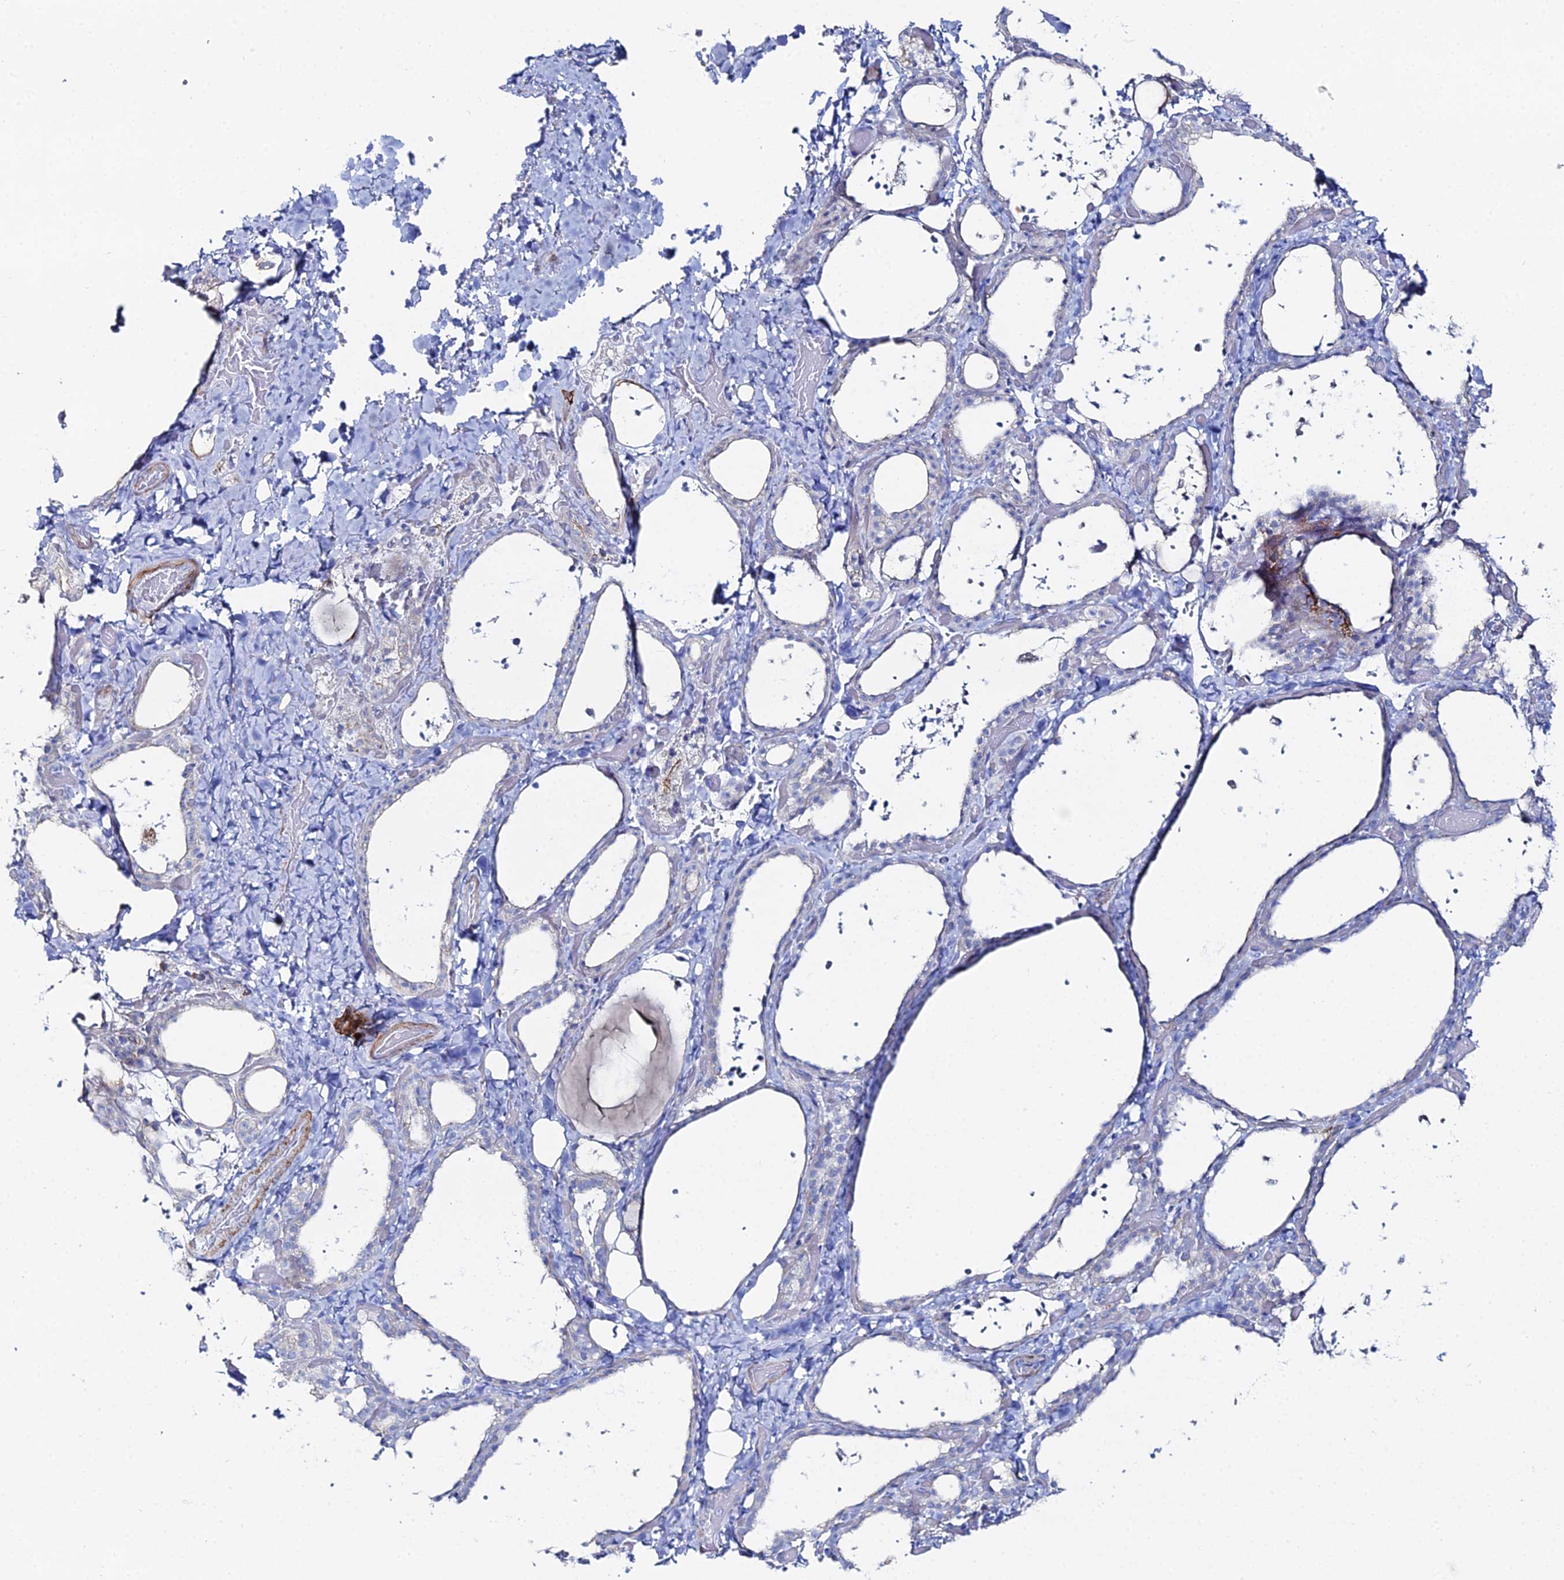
{"staining": {"intensity": "negative", "quantity": "none", "location": "none"}, "tissue": "thyroid gland", "cell_type": "Glandular cells", "image_type": "normal", "snomed": [{"axis": "morphology", "description": "Normal tissue, NOS"}, {"axis": "topography", "description": "Thyroid gland"}], "caption": "Immunohistochemistry (IHC) of unremarkable human thyroid gland displays no staining in glandular cells.", "gene": "DHX34", "patient": {"sex": "female", "age": 44}}